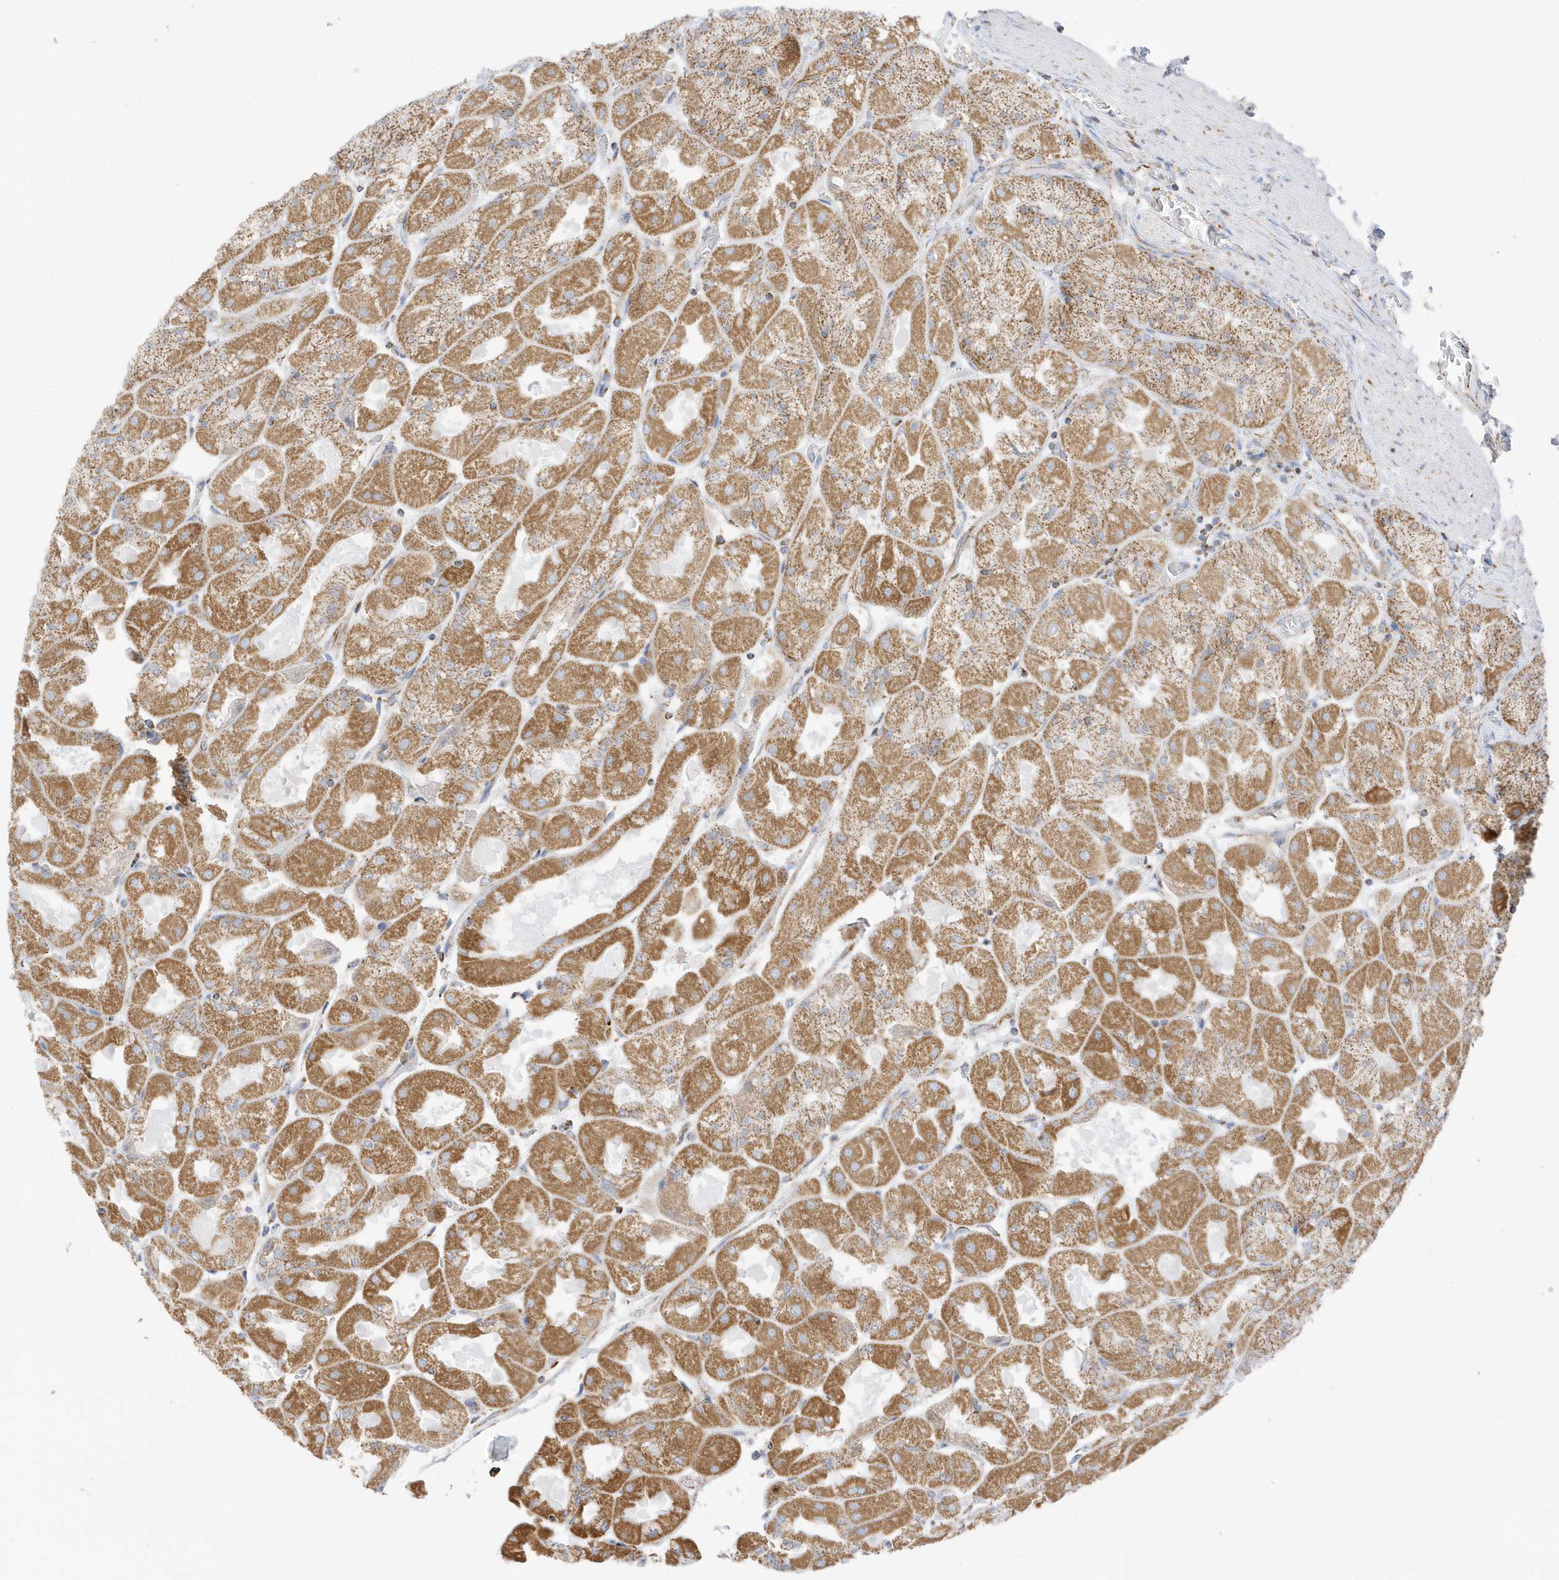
{"staining": {"intensity": "moderate", "quantity": ">75%", "location": "cytoplasmic/membranous"}, "tissue": "stomach", "cell_type": "Glandular cells", "image_type": "normal", "snomed": [{"axis": "morphology", "description": "Normal tissue, NOS"}, {"axis": "topography", "description": "Stomach"}], "caption": "Brown immunohistochemical staining in unremarkable stomach exhibits moderate cytoplasmic/membranous staining in approximately >75% of glandular cells.", "gene": "CAPN13", "patient": {"sex": "female", "age": 61}}